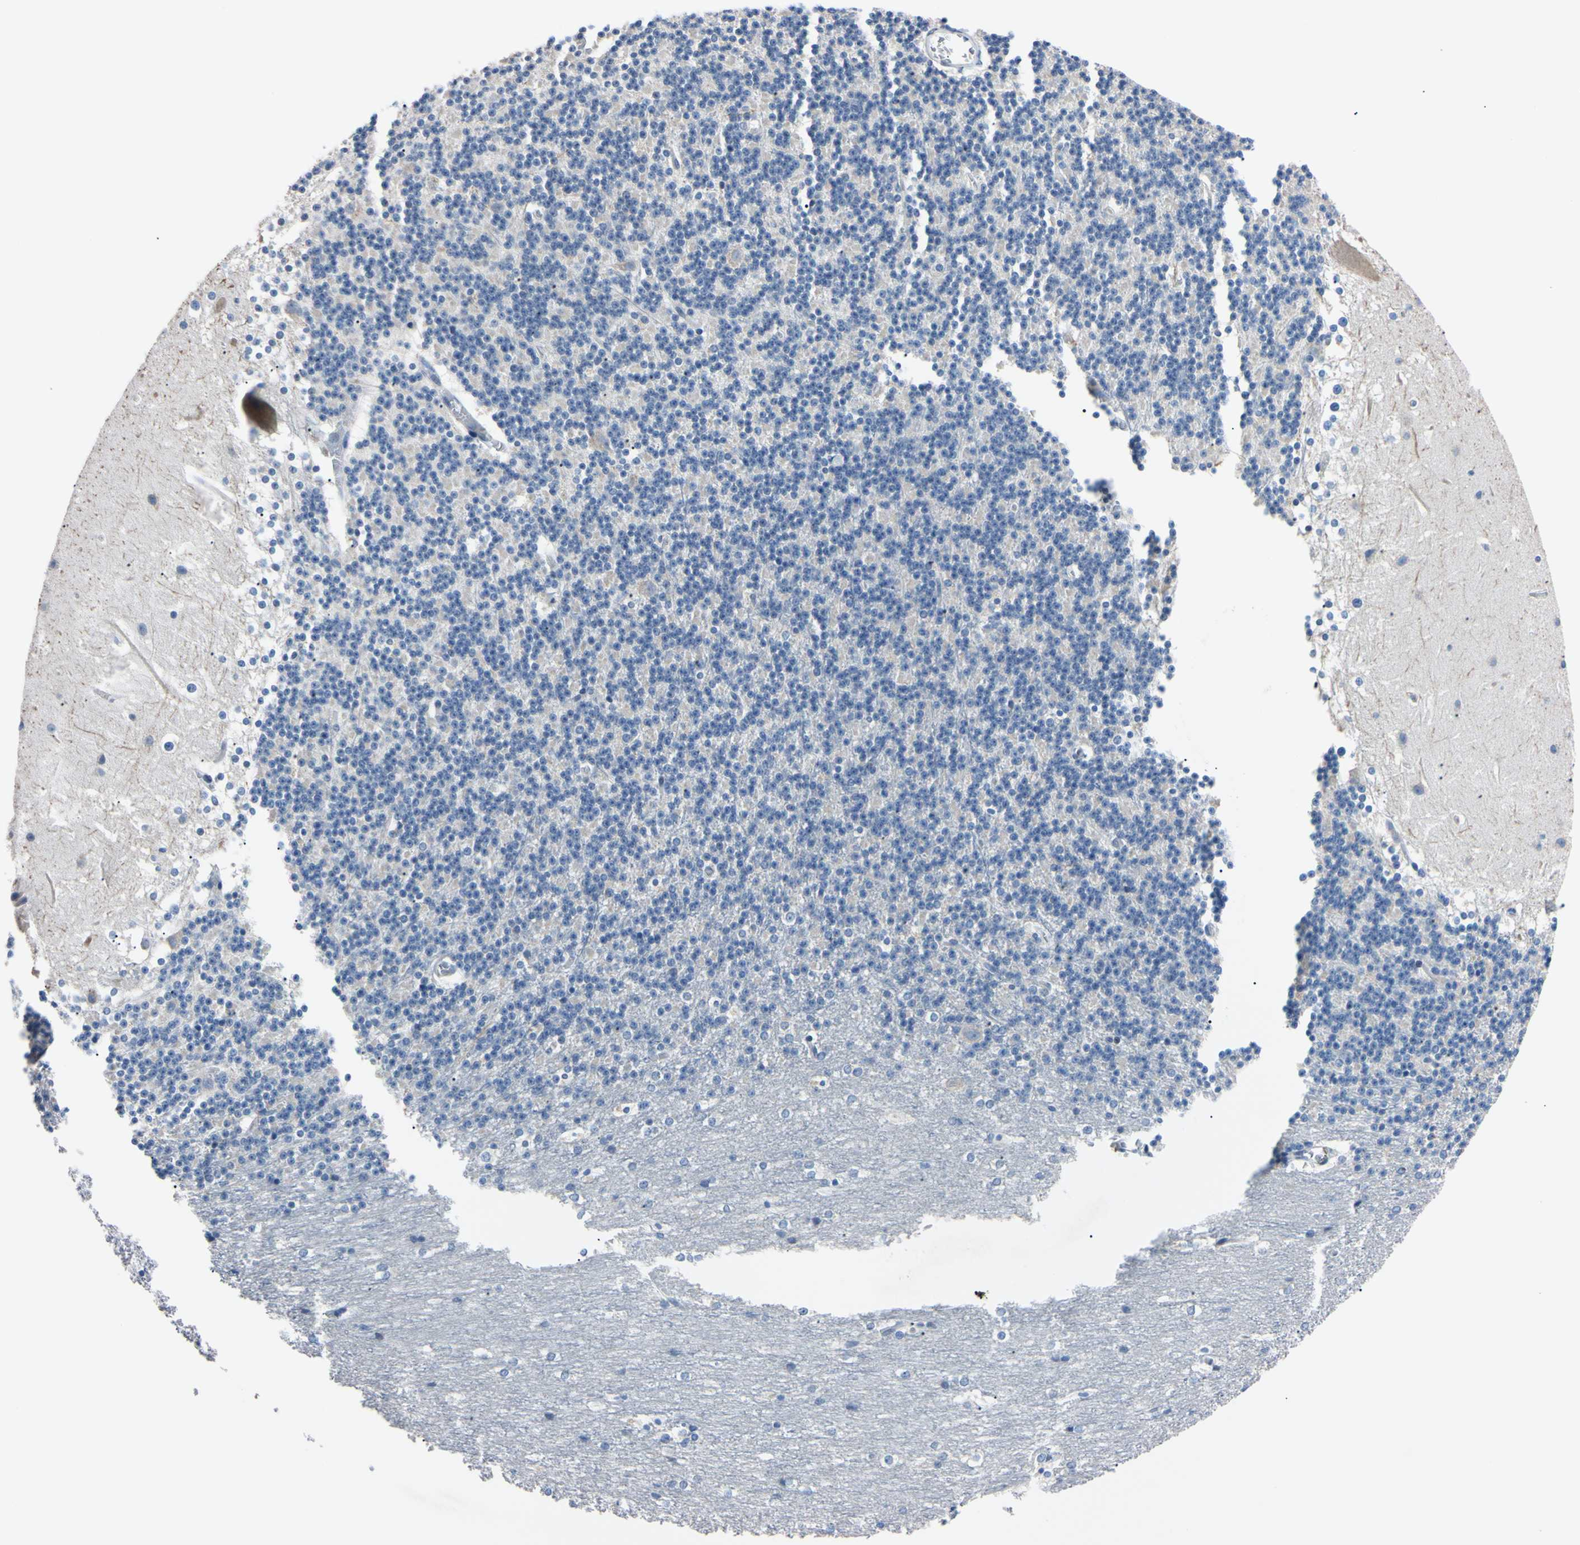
{"staining": {"intensity": "negative", "quantity": "none", "location": "none"}, "tissue": "cerebellum", "cell_type": "Cells in granular layer", "image_type": "normal", "snomed": [{"axis": "morphology", "description": "Normal tissue, NOS"}, {"axis": "topography", "description": "Cerebellum"}], "caption": "A micrograph of cerebellum stained for a protein shows no brown staining in cells in granular layer.", "gene": "PNKD", "patient": {"sex": "female", "age": 19}}